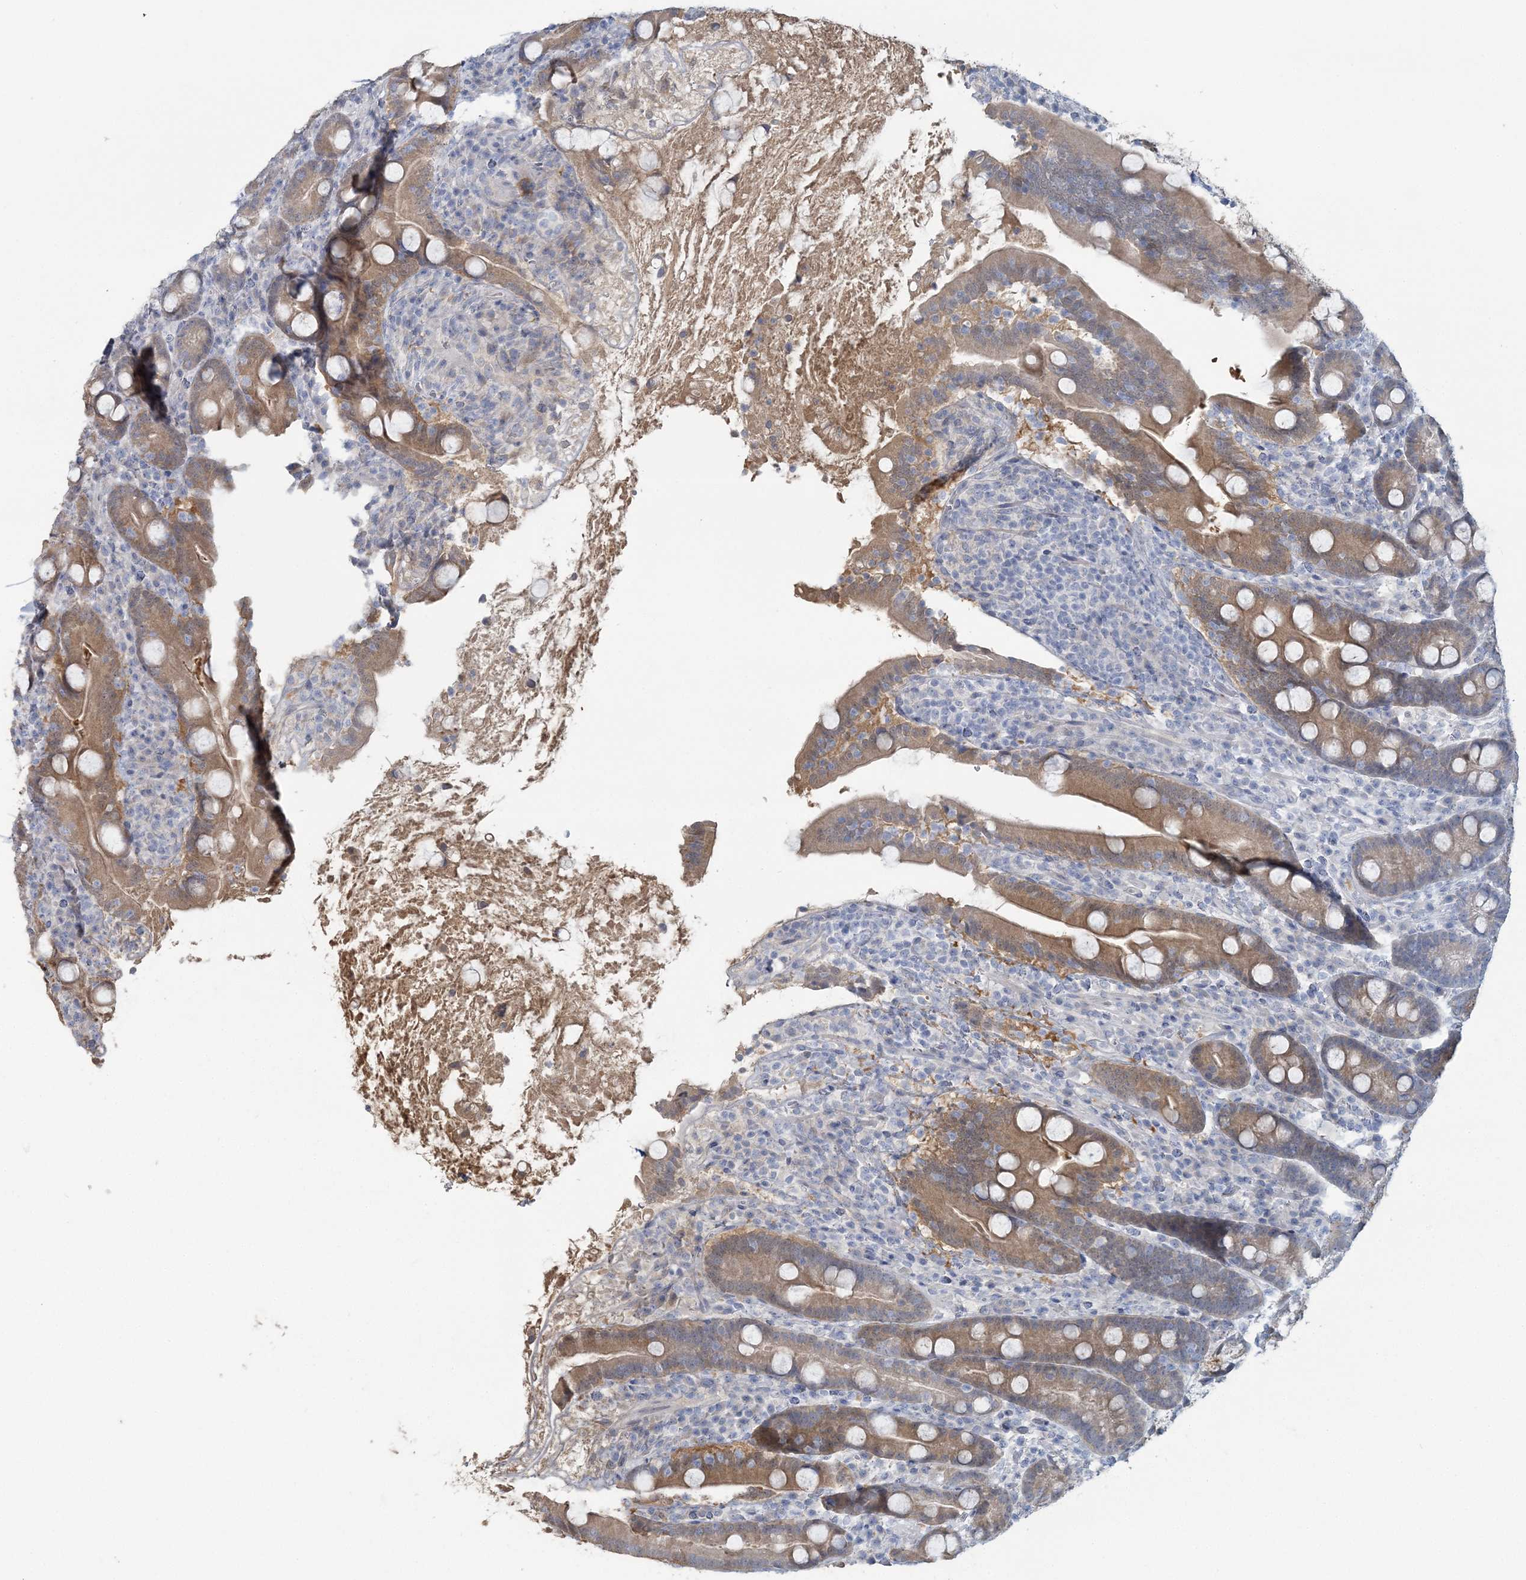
{"staining": {"intensity": "moderate", "quantity": ">75%", "location": "cytoplasmic/membranous"}, "tissue": "duodenum", "cell_type": "Glandular cells", "image_type": "normal", "snomed": [{"axis": "morphology", "description": "Normal tissue, NOS"}, {"axis": "topography", "description": "Duodenum"}], "caption": "Benign duodenum reveals moderate cytoplasmic/membranous staining in approximately >75% of glandular cells.", "gene": "CMBL", "patient": {"sex": "male", "age": 35}}